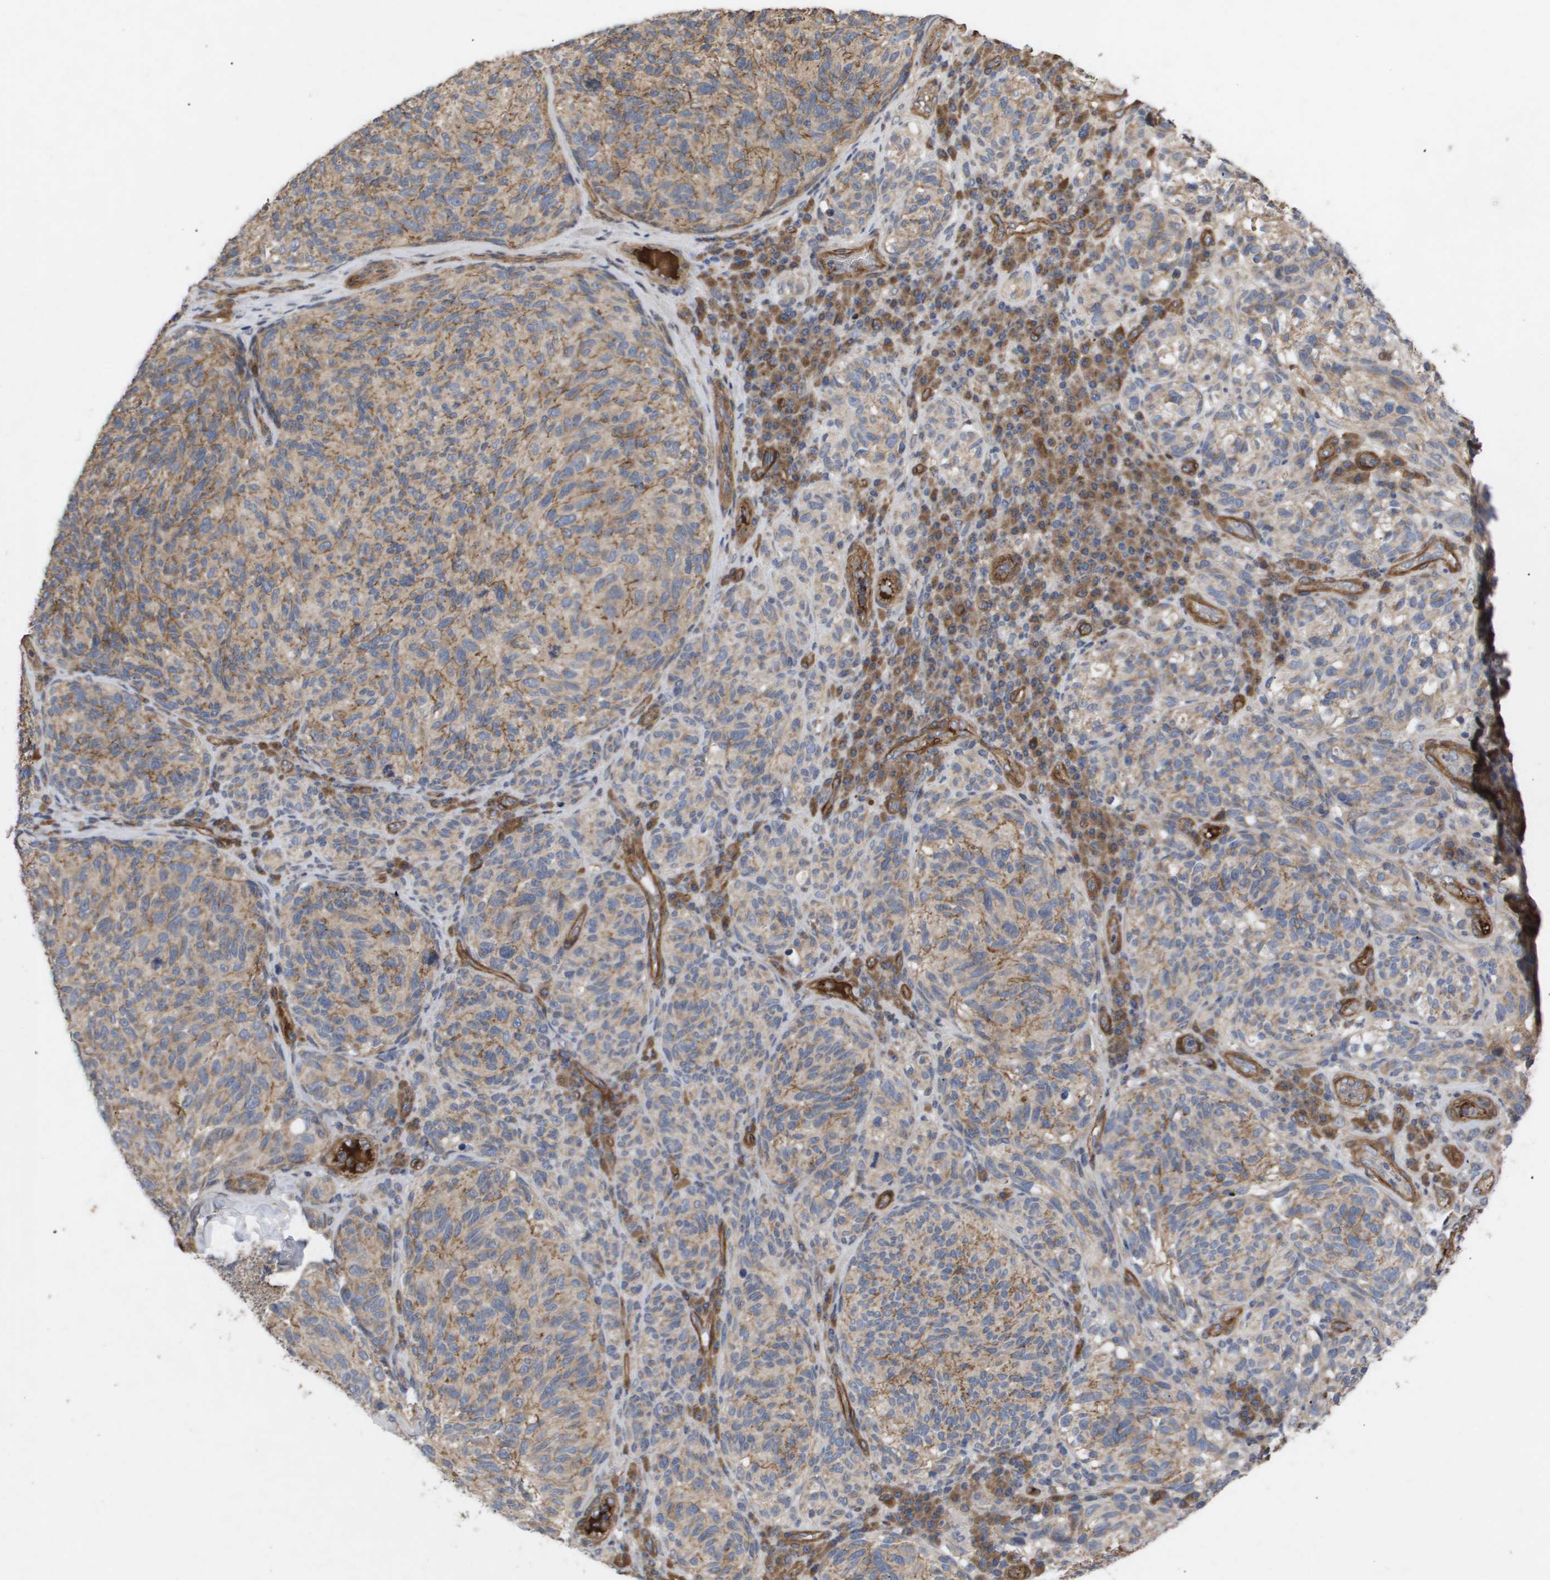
{"staining": {"intensity": "moderate", "quantity": ">75%", "location": "cytoplasmic/membranous"}, "tissue": "melanoma", "cell_type": "Tumor cells", "image_type": "cancer", "snomed": [{"axis": "morphology", "description": "Malignant melanoma, NOS"}, {"axis": "topography", "description": "Skin"}], "caption": "Immunohistochemistry of human melanoma exhibits medium levels of moderate cytoplasmic/membranous staining in approximately >75% of tumor cells.", "gene": "TNS1", "patient": {"sex": "female", "age": 73}}